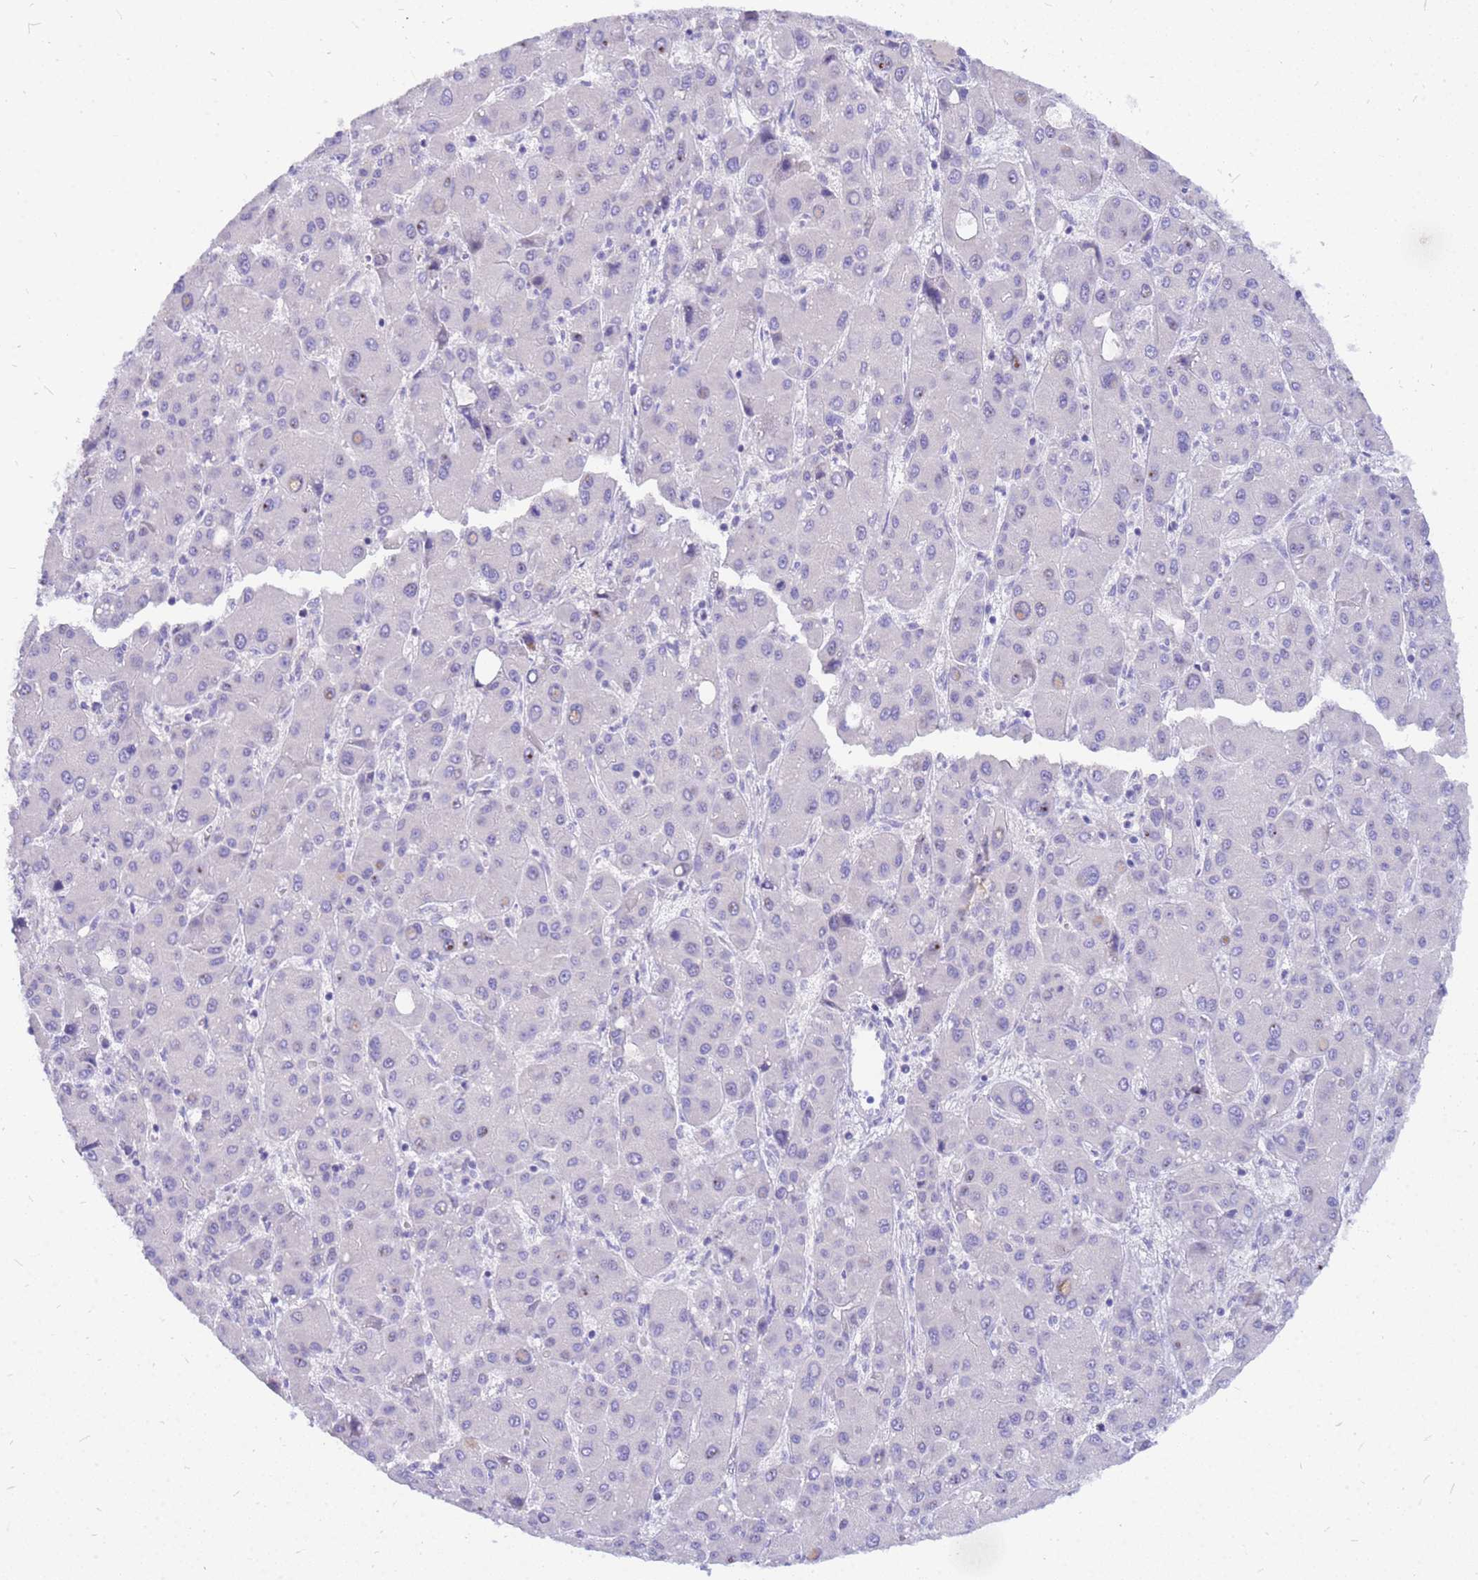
{"staining": {"intensity": "negative", "quantity": "none", "location": "none"}, "tissue": "liver cancer", "cell_type": "Tumor cells", "image_type": "cancer", "snomed": [{"axis": "morphology", "description": "Carcinoma, Hepatocellular, NOS"}, {"axis": "topography", "description": "Liver"}], "caption": "DAB (3,3'-diaminobenzidine) immunohistochemical staining of liver cancer shows no significant positivity in tumor cells.", "gene": "DPRX", "patient": {"sex": "male", "age": 55}}